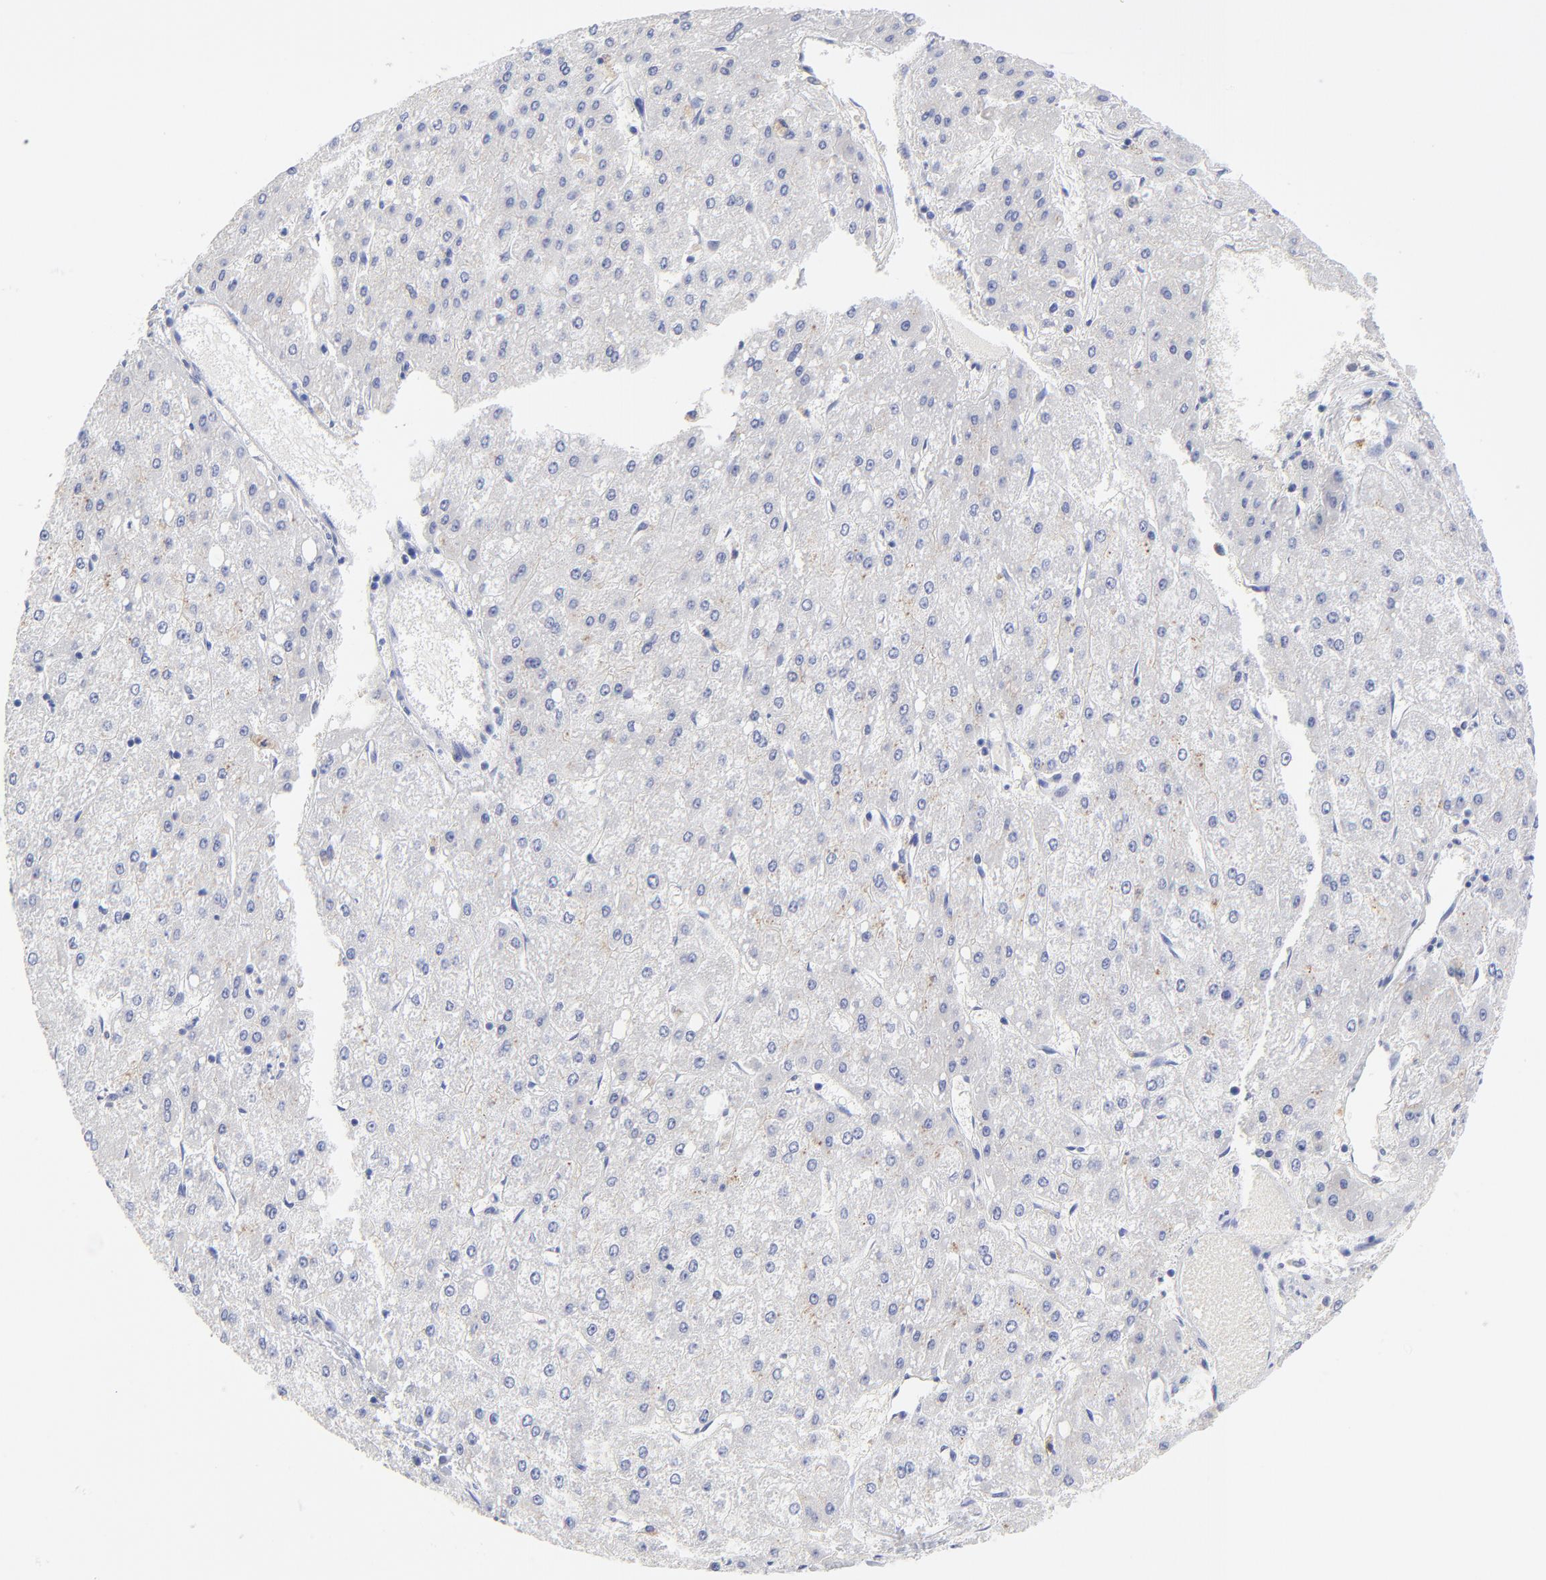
{"staining": {"intensity": "negative", "quantity": "none", "location": "none"}, "tissue": "liver cancer", "cell_type": "Tumor cells", "image_type": "cancer", "snomed": [{"axis": "morphology", "description": "Carcinoma, Hepatocellular, NOS"}, {"axis": "topography", "description": "Liver"}], "caption": "Immunohistochemical staining of liver hepatocellular carcinoma displays no significant staining in tumor cells. (IHC, brightfield microscopy, high magnification).", "gene": "SULT4A1", "patient": {"sex": "female", "age": 52}}